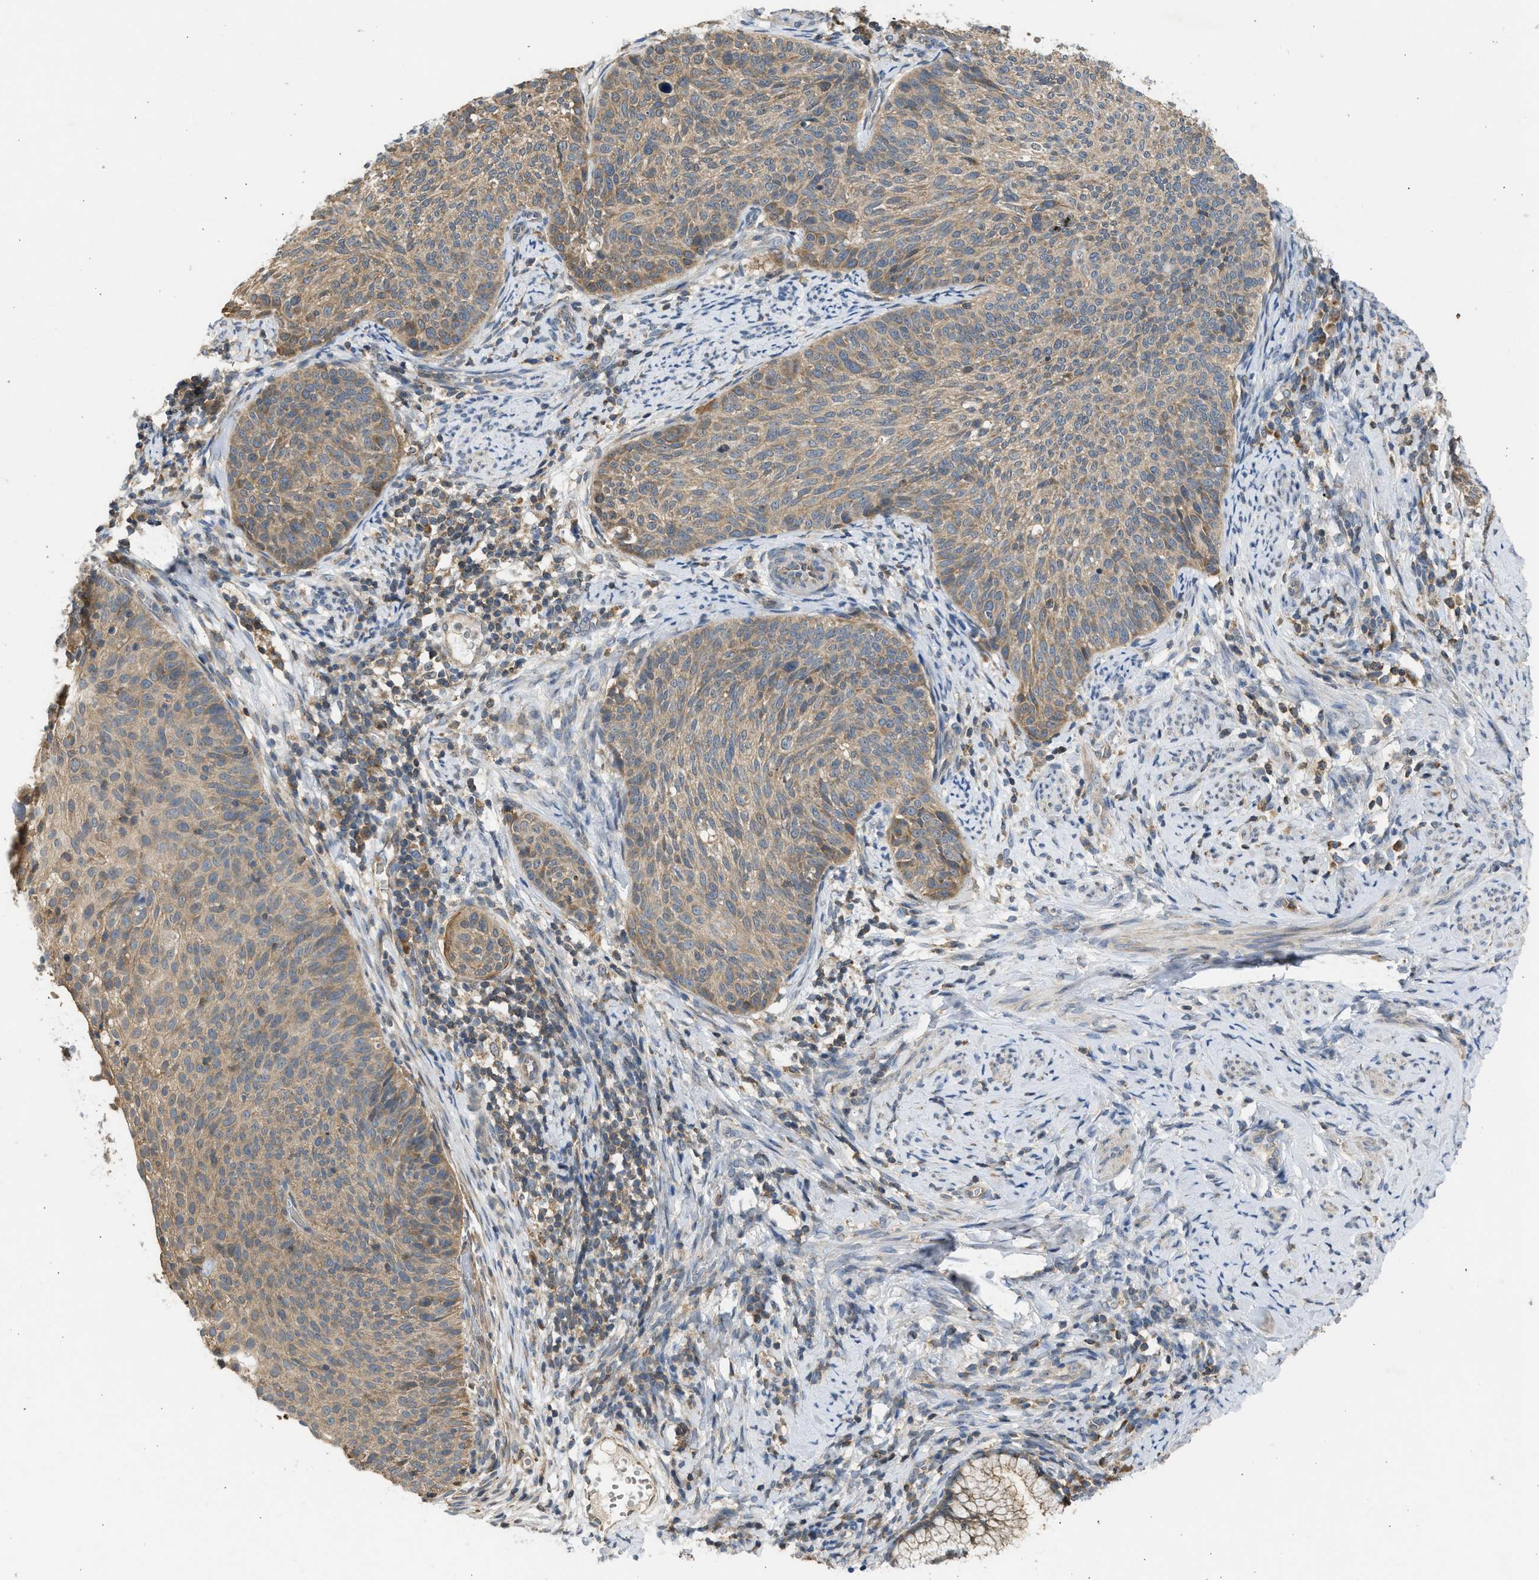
{"staining": {"intensity": "weak", "quantity": ">75%", "location": "cytoplasmic/membranous"}, "tissue": "cervical cancer", "cell_type": "Tumor cells", "image_type": "cancer", "snomed": [{"axis": "morphology", "description": "Squamous cell carcinoma, NOS"}, {"axis": "topography", "description": "Cervix"}], "caption": "Immunohistochemical staining of human cervical cancer (squamous cell carcinoma) exhibits low levels of weak cytoplasmic/membranous expression in approximately >75% of tumor cells. (brown staining indicates protein expression, while blue staining denotes nuclei).", "gene": "CYP1A1", "patient": {"sex": "female", "age": 70}}